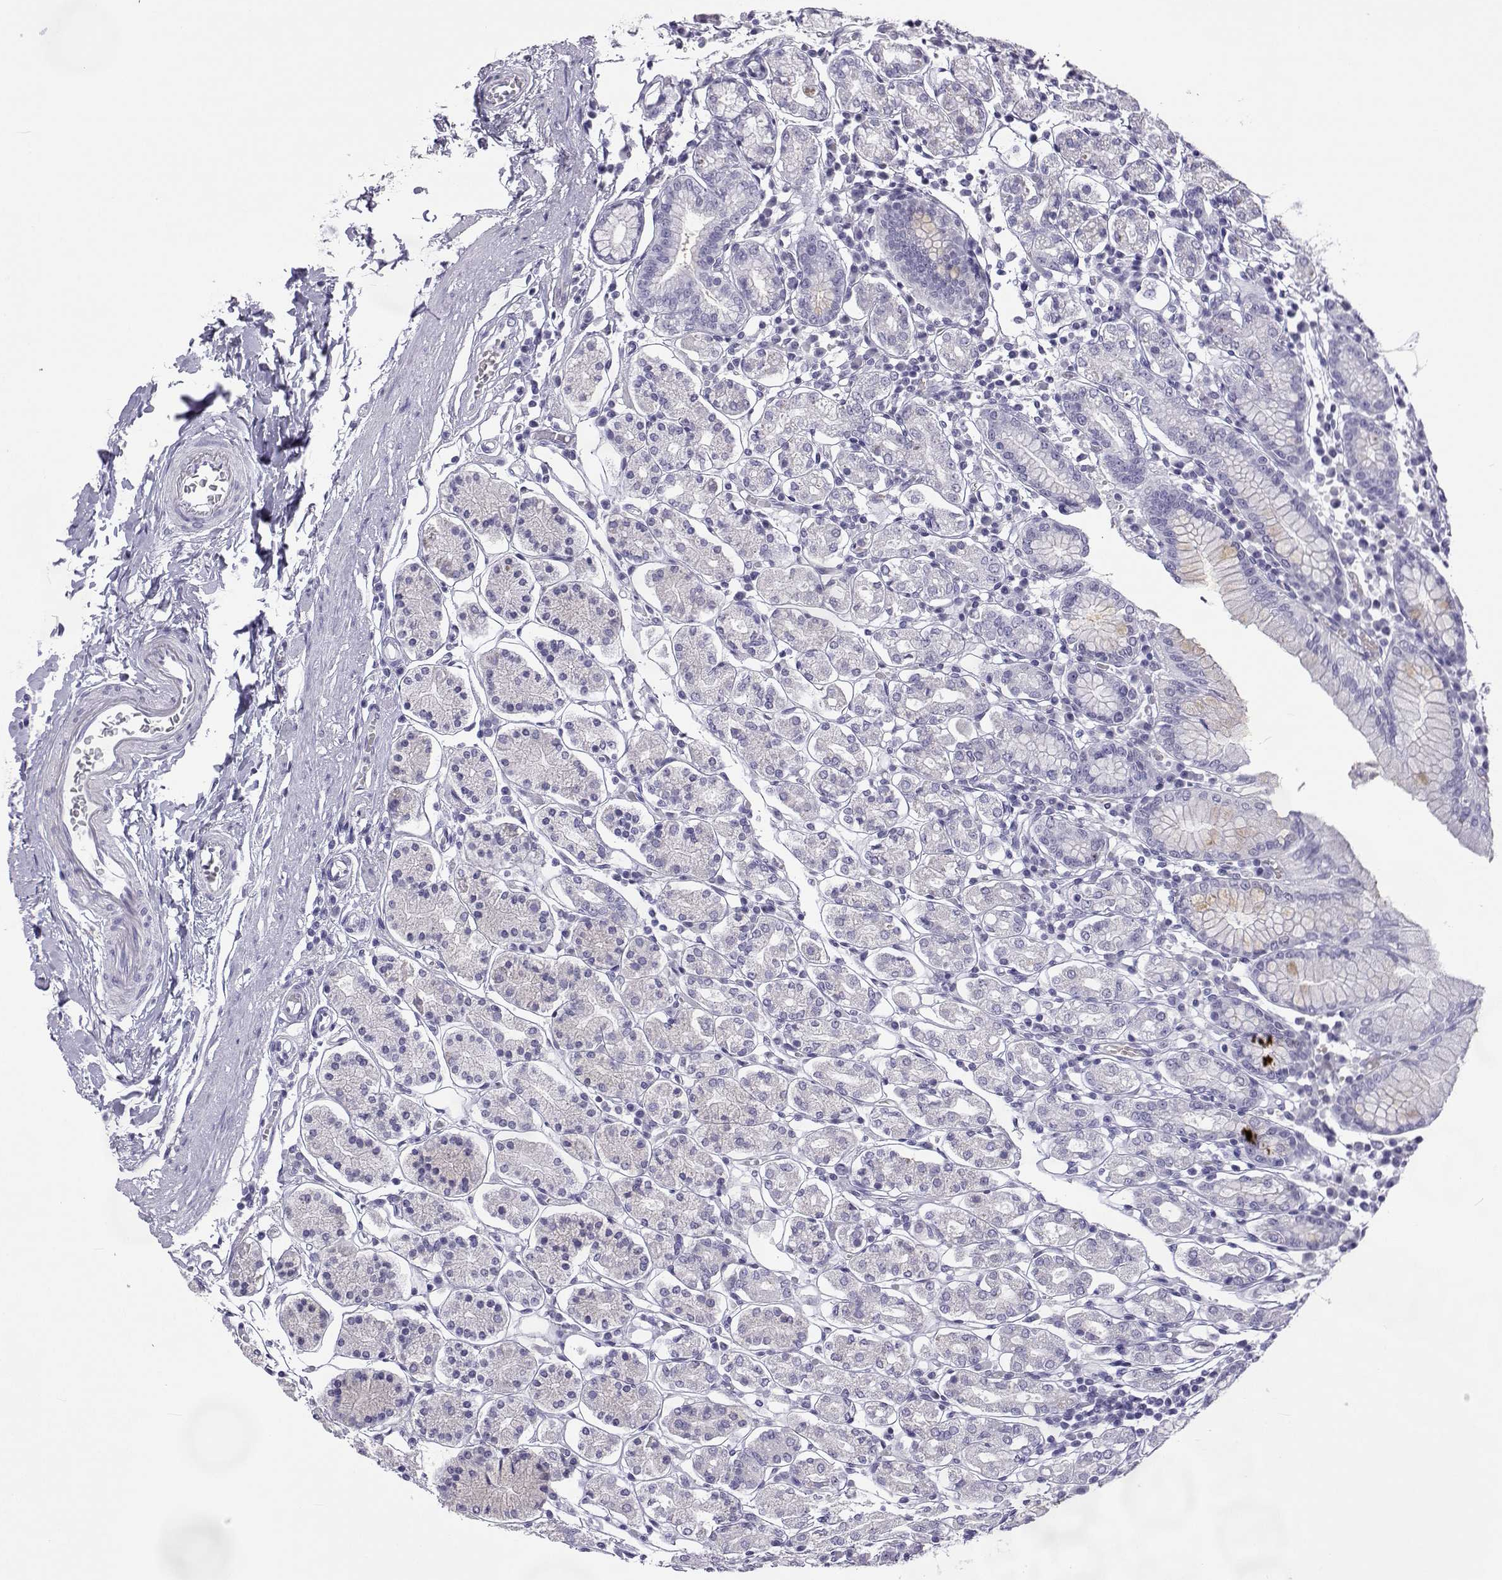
{"staining": {"intensity": "negative", "quantity": "none", "location": "none"}, "tissue": "stomach", "cell_type": "Glandular cells", "image_type": "normal", "snomed": [{"axis": "morphology", "description": "Normal tissue, NOS"}, {"axis": "topography", "description": "Stomach, upper"}, {"axis": "topography", "description": "Stomach"}], "caption": "Protein analysis of unremarkable stomach shows no significant expression in glandular cells. (DAB (3,3'-diaminobenzidine) immunohistochemistry (IHC), high magnification).", "gene": "ACTL7A", "patient": {"sex": "male", "age": 62}}